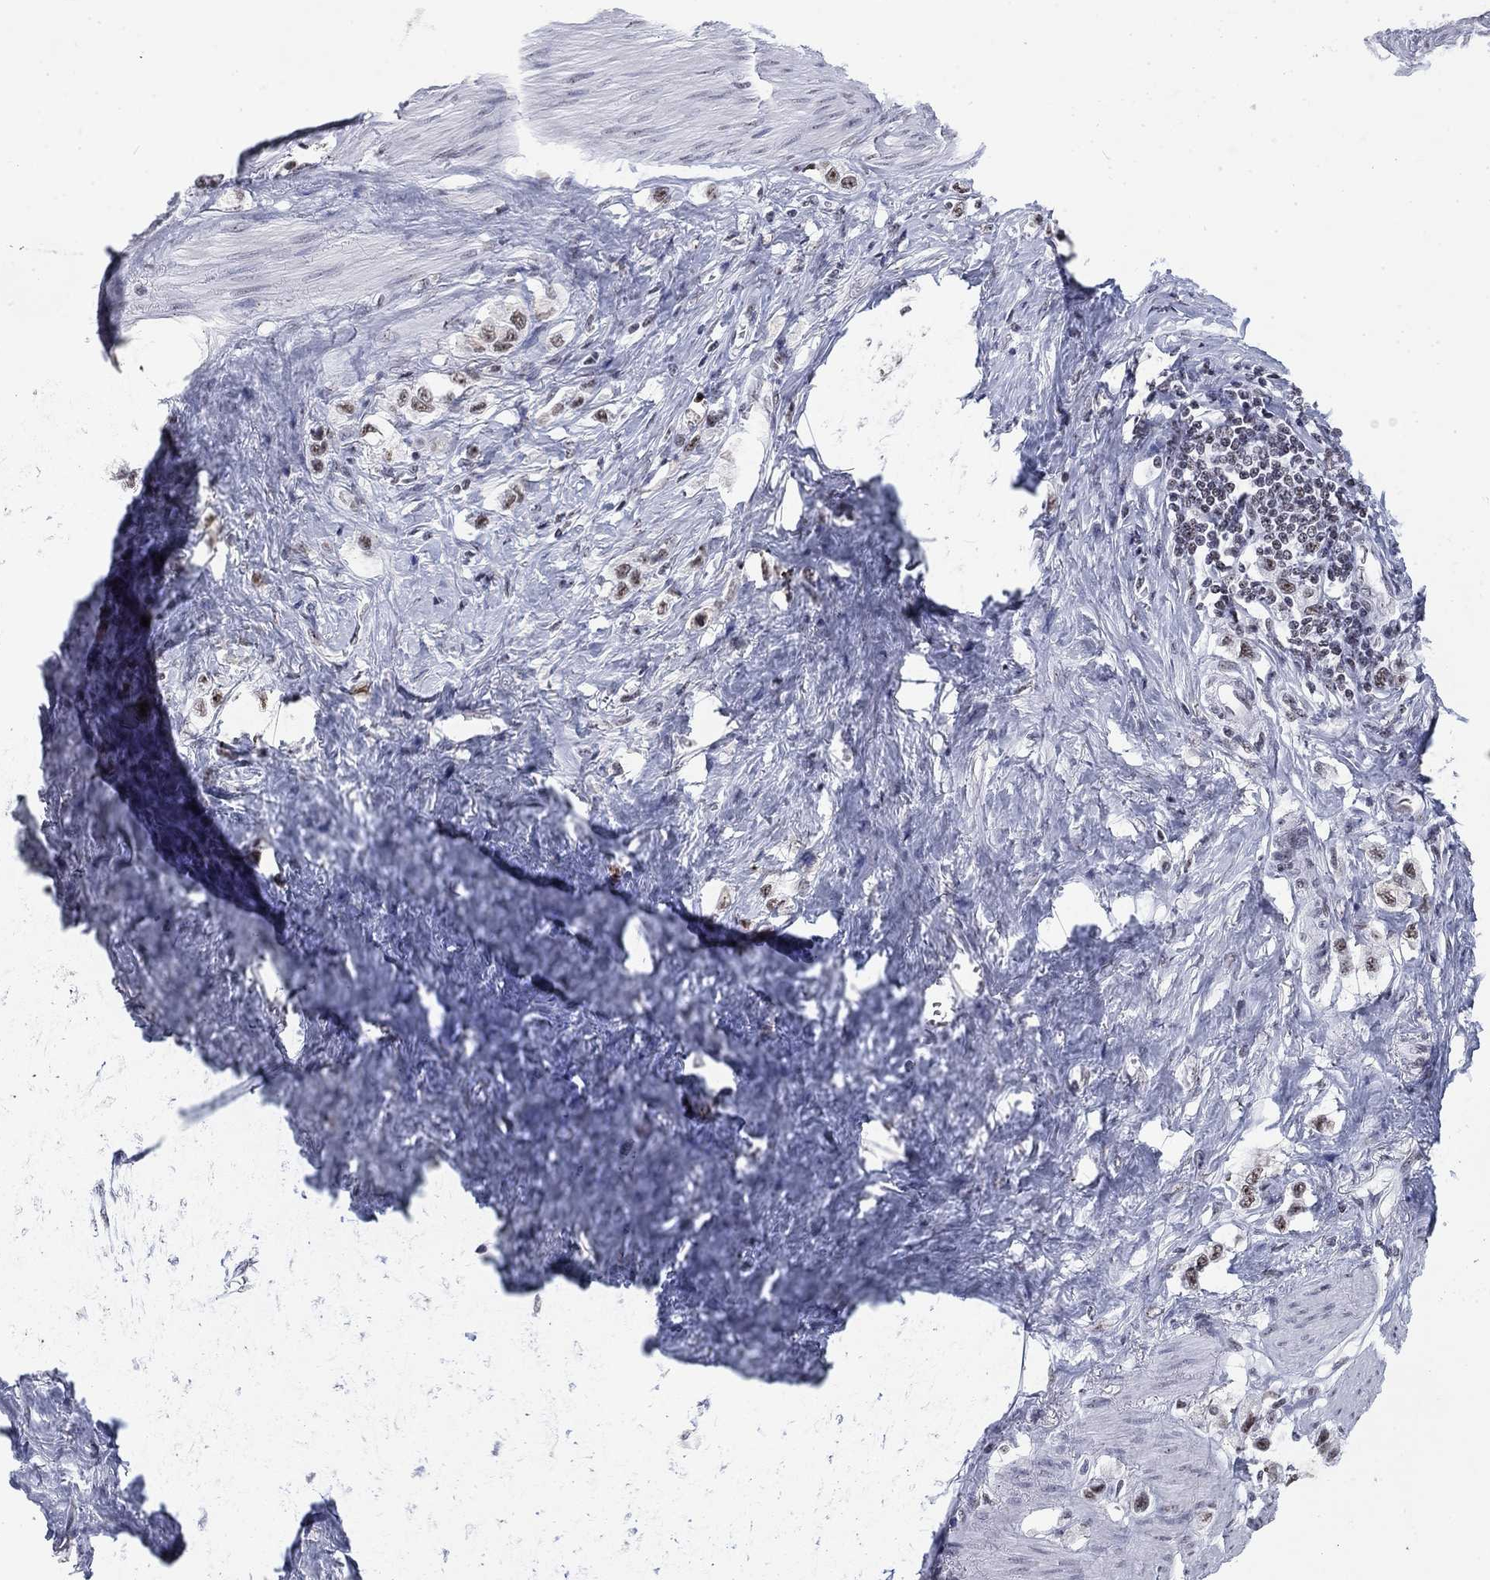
{"staining": {"intensity": "moderate", "quantity": ">75%", "location": "nuclear"}, "tissue": "stomach cancer", "cell_type": "Tumor cells", "image_type": "cancer", "snomed": [{"axis": "morphology", "description": "Normal tissue, NOS"}, {"axis": "morphology", "description": "Adenocarcinoma, NOS"}, {"axis": "morphology", "description": "Adenocarcinoma, High grade"}, {"axis": "topography", "description": "Stomach, upper"}, {"axis": "topography", "description": "Stomach"}], "caption": "IHC (DAB (3,3'-diaminobenzidine)) staining of stomach cancer reveals moderate nuclear protein positivity in about >75% of tumor cells.", "gene": "CSRNP3", "patient": {"sex": "female", "age": 65}}